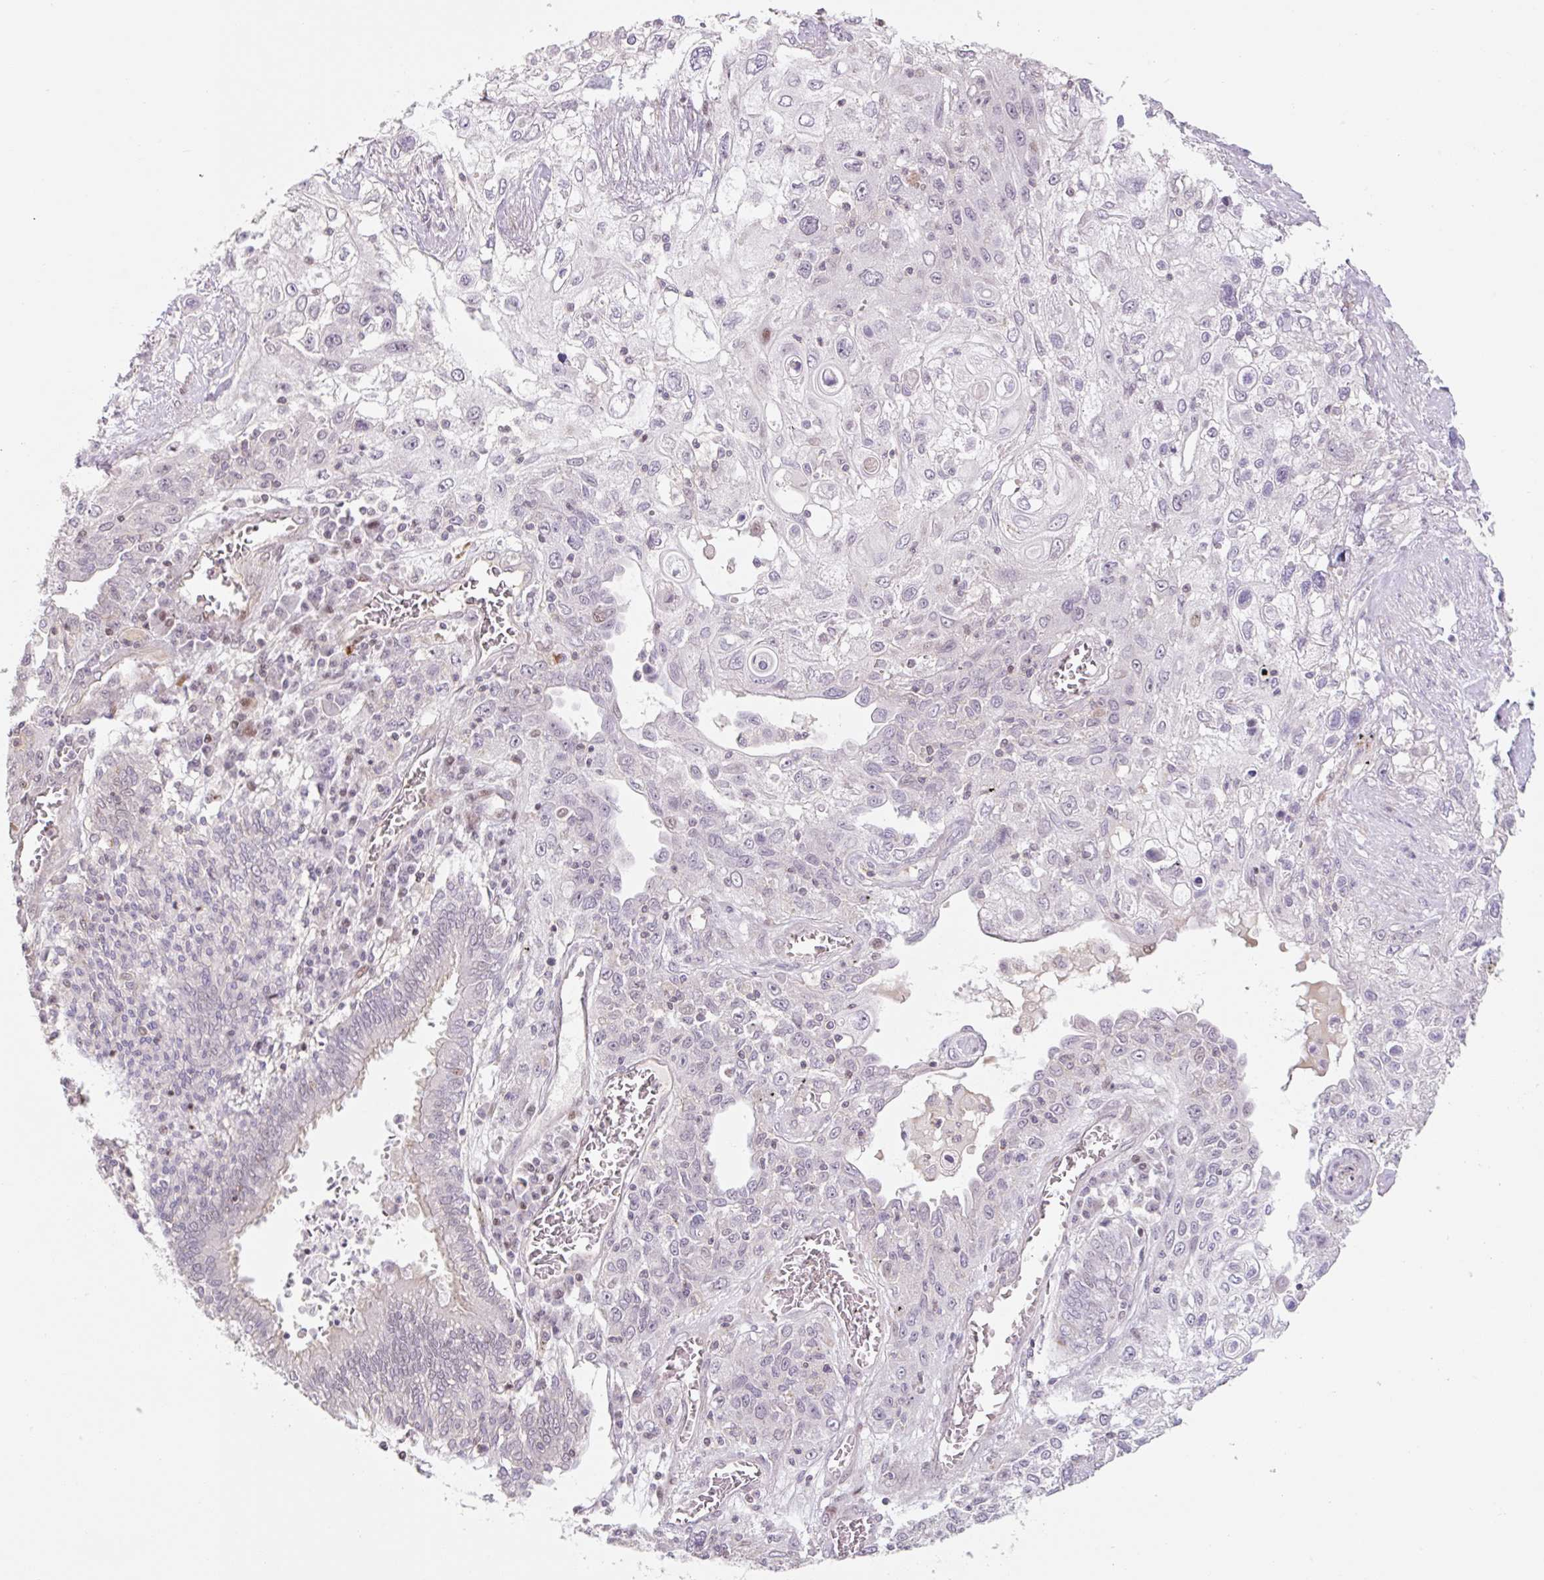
{"staining": {"intensity": "negative", "quantity": "none", "location": "none"}, "tissue": "lung cancer", "cell_type": "Tumor cells", "image_type": "cancer", "snomed": [{"axis": "morphology", "description": "Squamous cell carcinoma, NOS"}, {"axis": "topography", "description": "Lung"}], "caption": "This photomicrograph is of squamous cell carcinoma (lung) stained with immunohistochemistry (IHC) to label a protein in brown with the nuclei are counter-stained blue. There is no staining in tumor cells.", "gene": "ZNF552", "patient": {"sex": "female", "age": 69}}